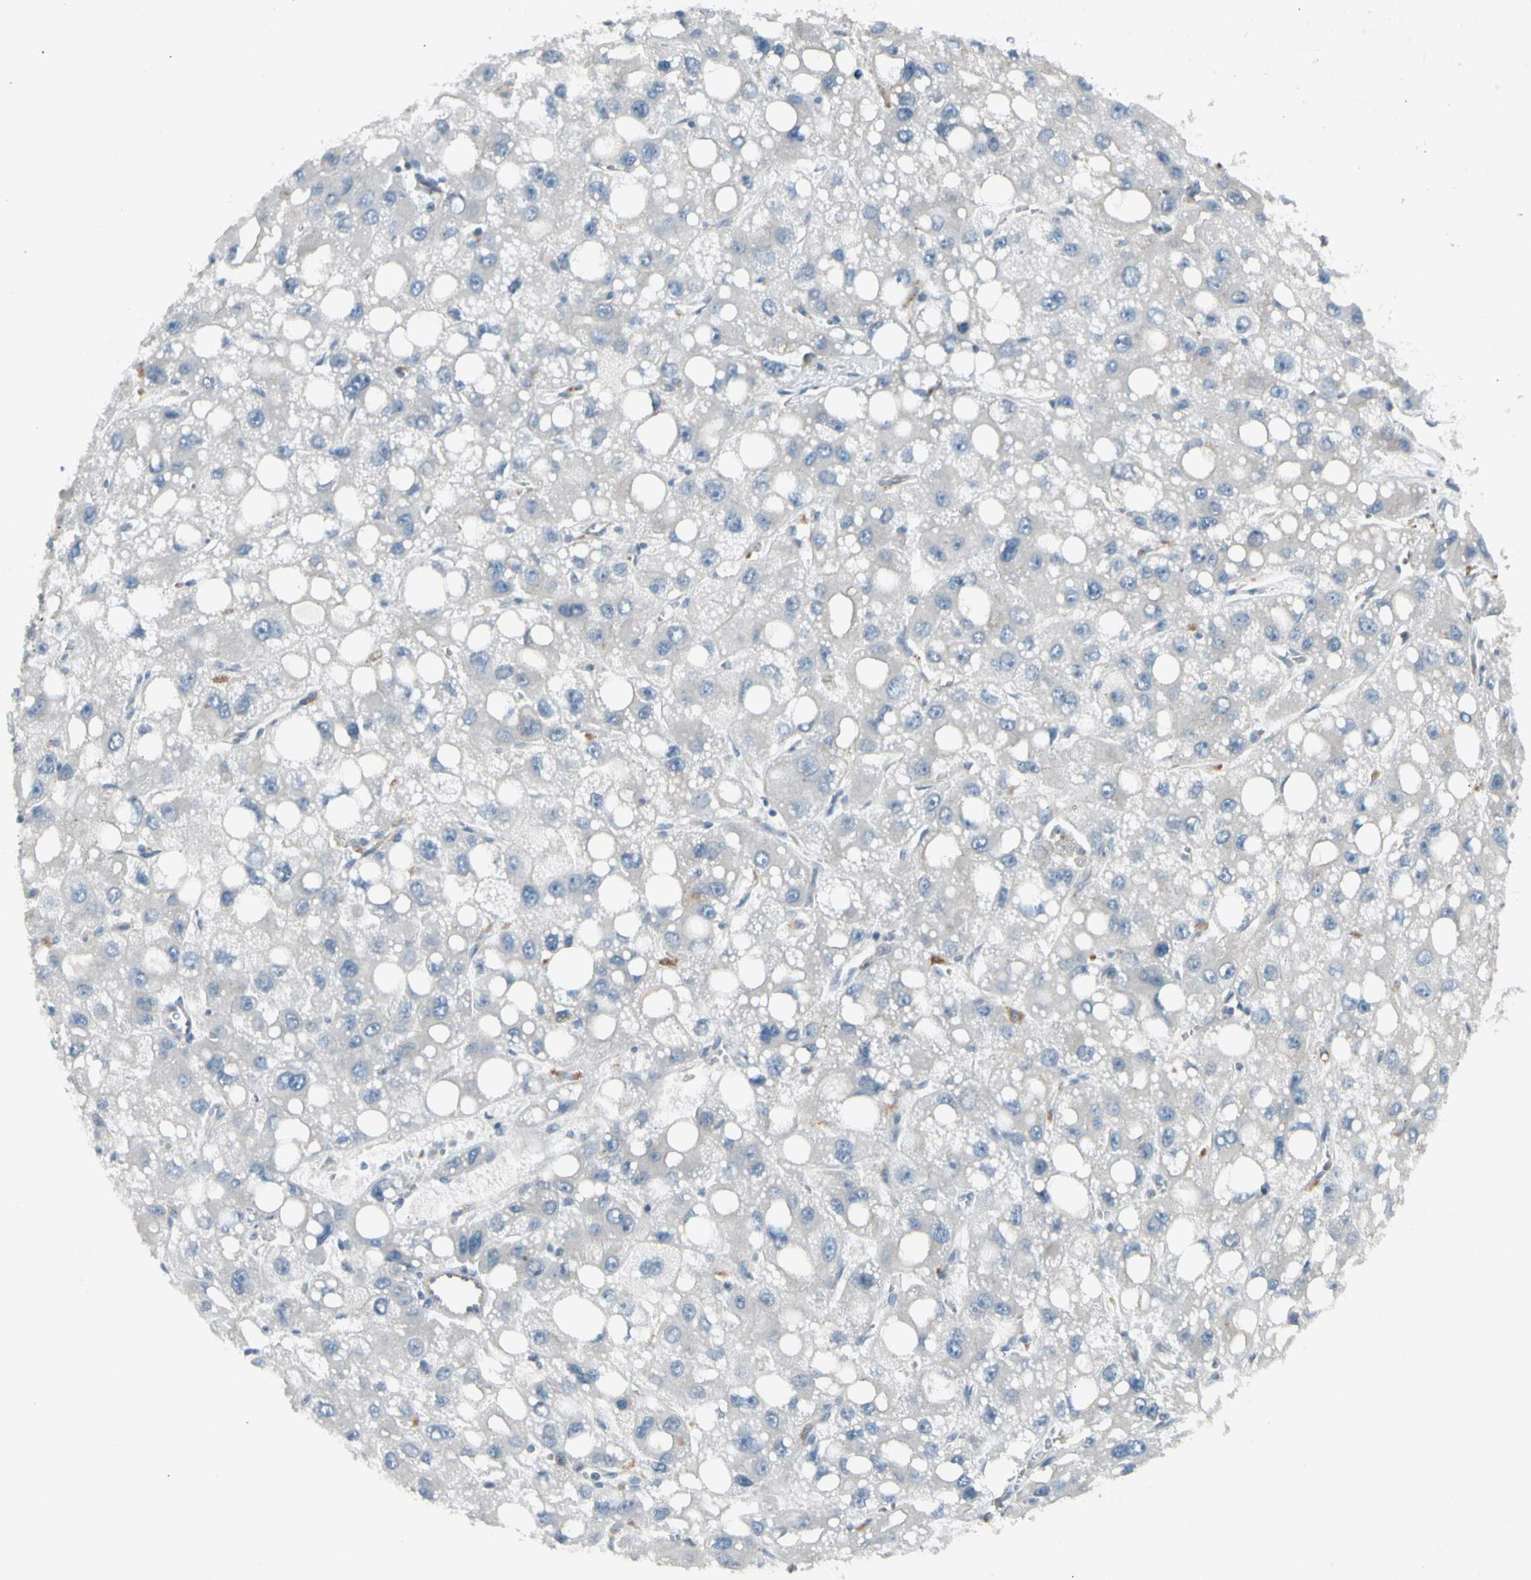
{"staining": {"intensity": "negative", "quantity": "none", "location": "none"}, "tissue": "liver cancer", "cell_type": "Tumor cells", "image_type": "cancer", "snomed": [{"axis": "morphology", "description": "Carcinoma, Hepatocellular, NOS"}, {"axis": "topography", "description": "Liver"}], "caption": "This is an immunohistochemistry photomicrograph of liver cancer (hepatocellular carcinoma). There is no staining in tumor cells.", "gene": "PANK2", "patient": {"sex": "male", "age": 55}}